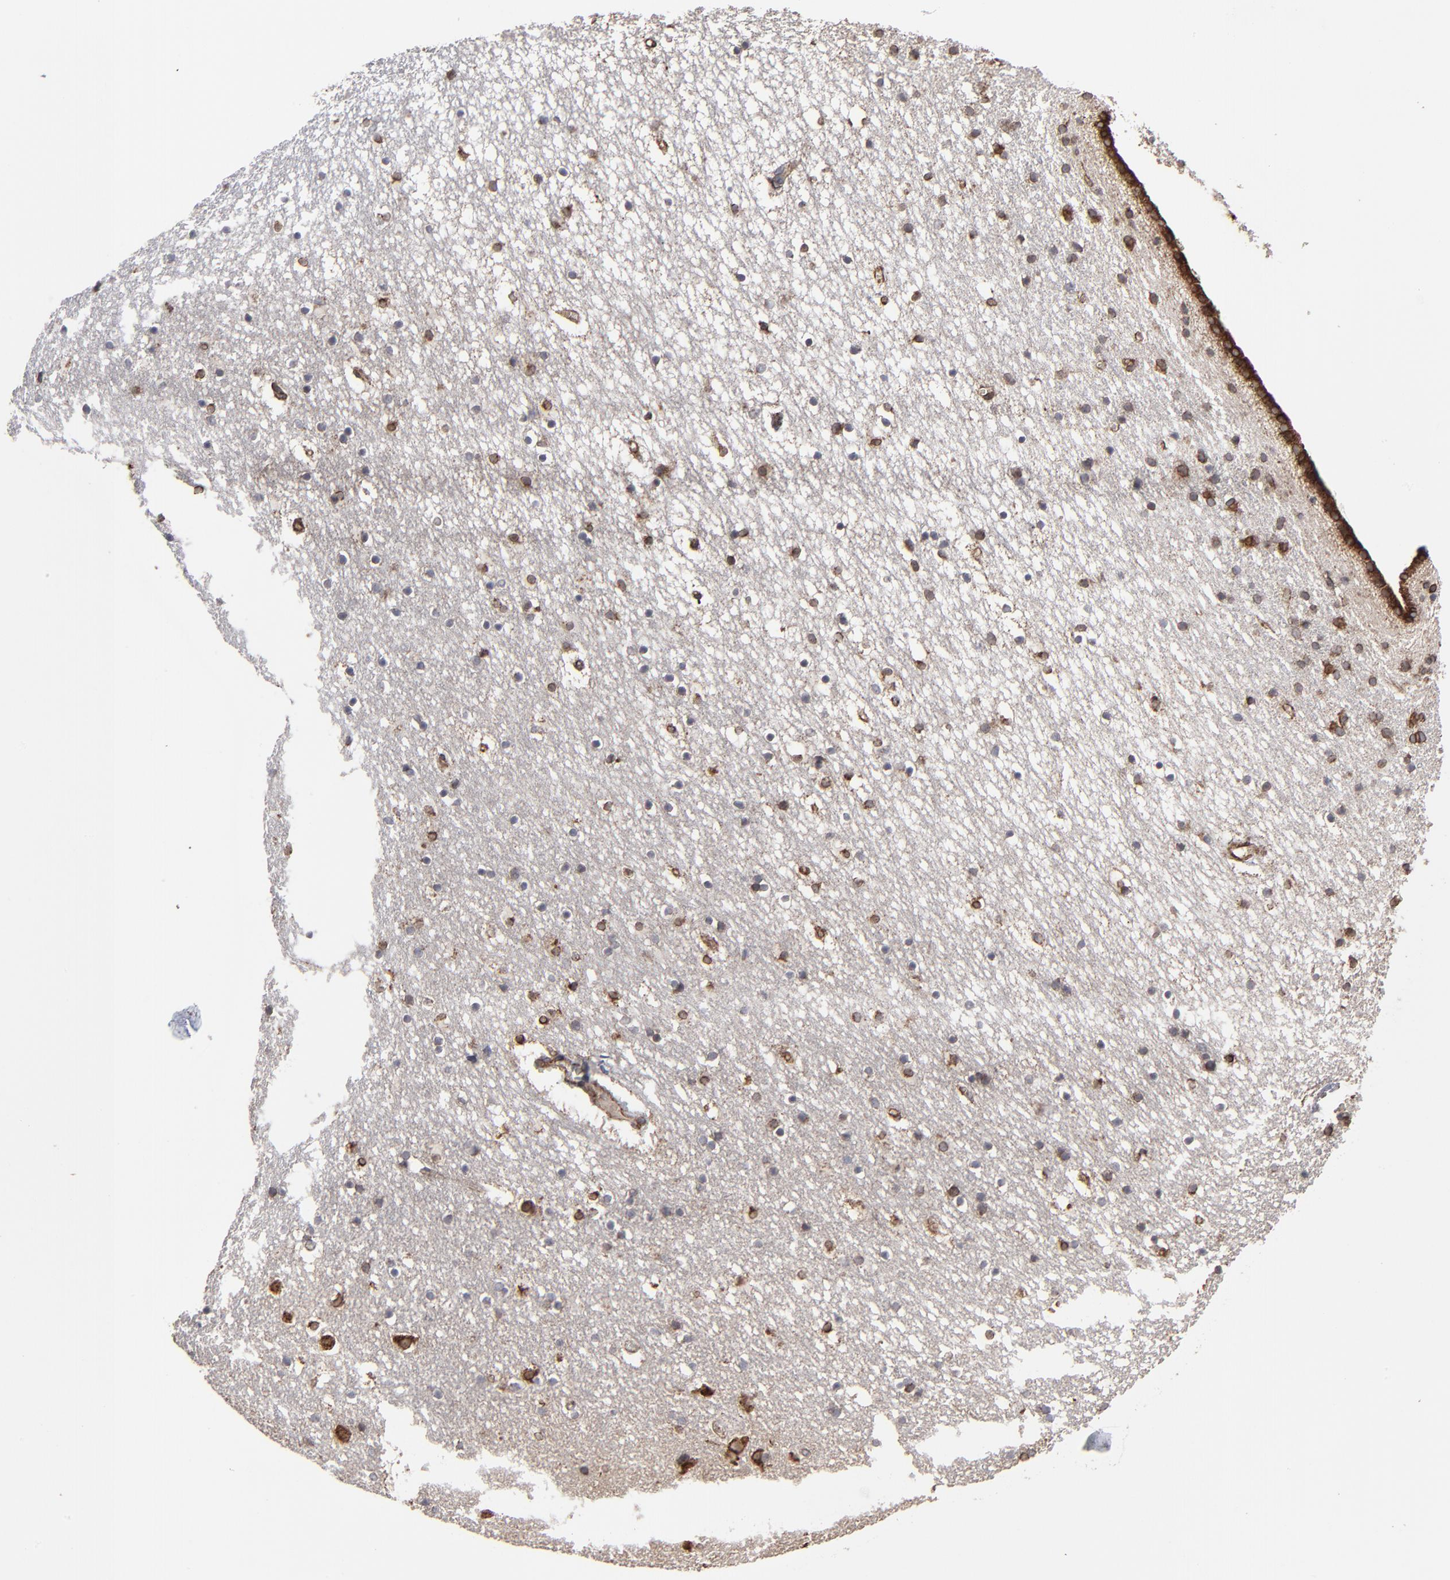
{"staining": {"intensity": "moderate", "quantity": ">75%", "location": "cytoplasmic/membranous"}, "tissue": "caudate", "cell_type": "Glial cells", "image_type": "normal", "snomed": [{"axis": "morphology", "description": "Normal tissue, NOS"}, {"axis": "topography", "description": "Lateral ventricle wall"}], "caption": "Protein staining of benign caudate shows moderate cytoplasmic/membranous expression in approximately >75% of glial cells.", "gene": "CNIH1", "patient": {"sex": "male", "age": 45}}